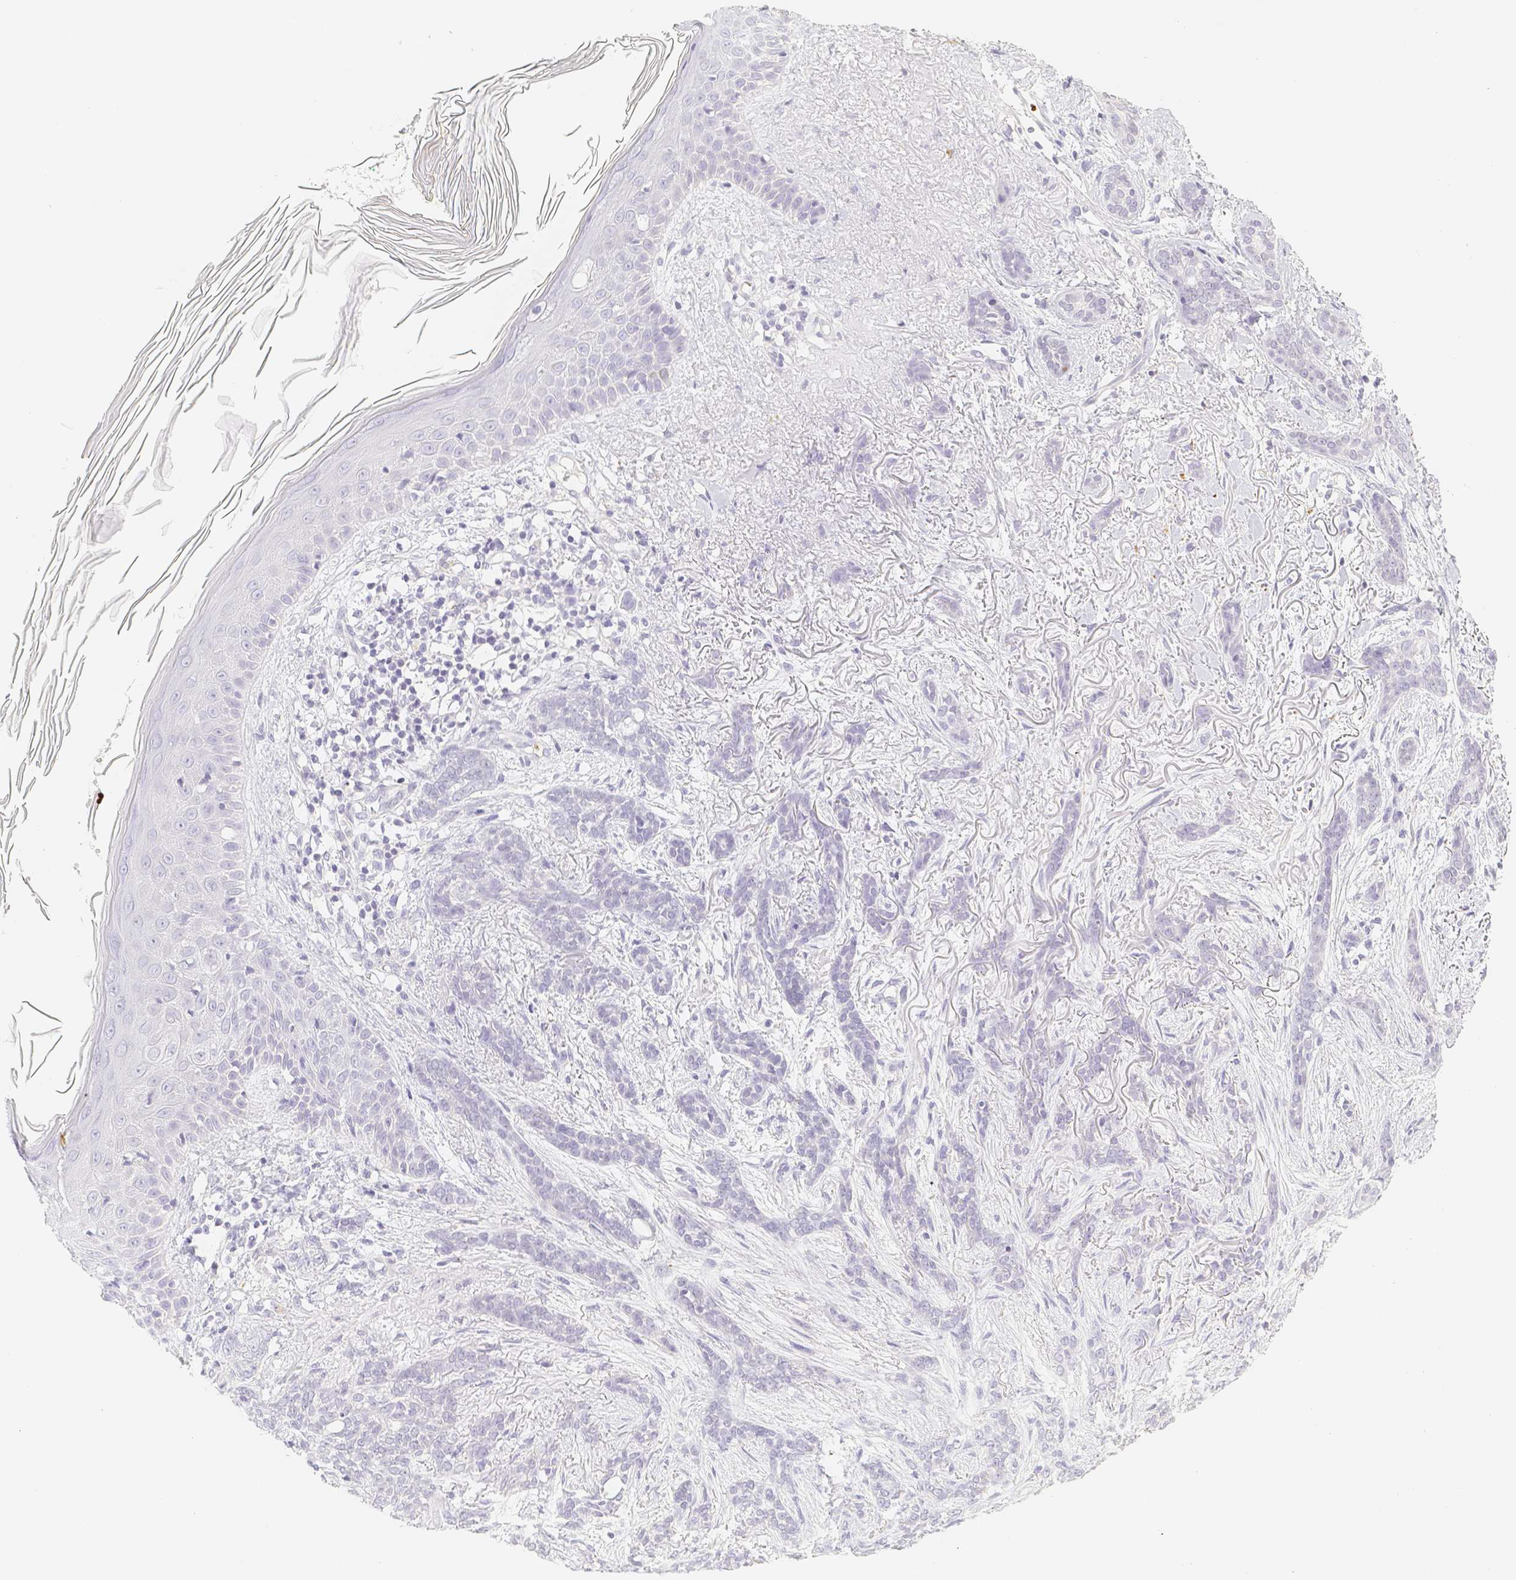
{"staining": {"intensity": "negative", "quantity": "none", "location": "none"}, "tissue": "skin cancer", "cell_type": "Tumor cells", "image_type": "cancer", "snomed": [{"axis": "morphology", "description": "Basal cell carcinoma"}, {"axis": "morphology", "description": "Adnexal tumor, benign"}, {"axis": "topography", "description": "Skin"}], "caption": "The IHC image has no significant staining in tumor cells of benign adnexal tumor (skin) tissue.", "gene": "PADI4", "patient": {"sex": "female", "age": 42}}